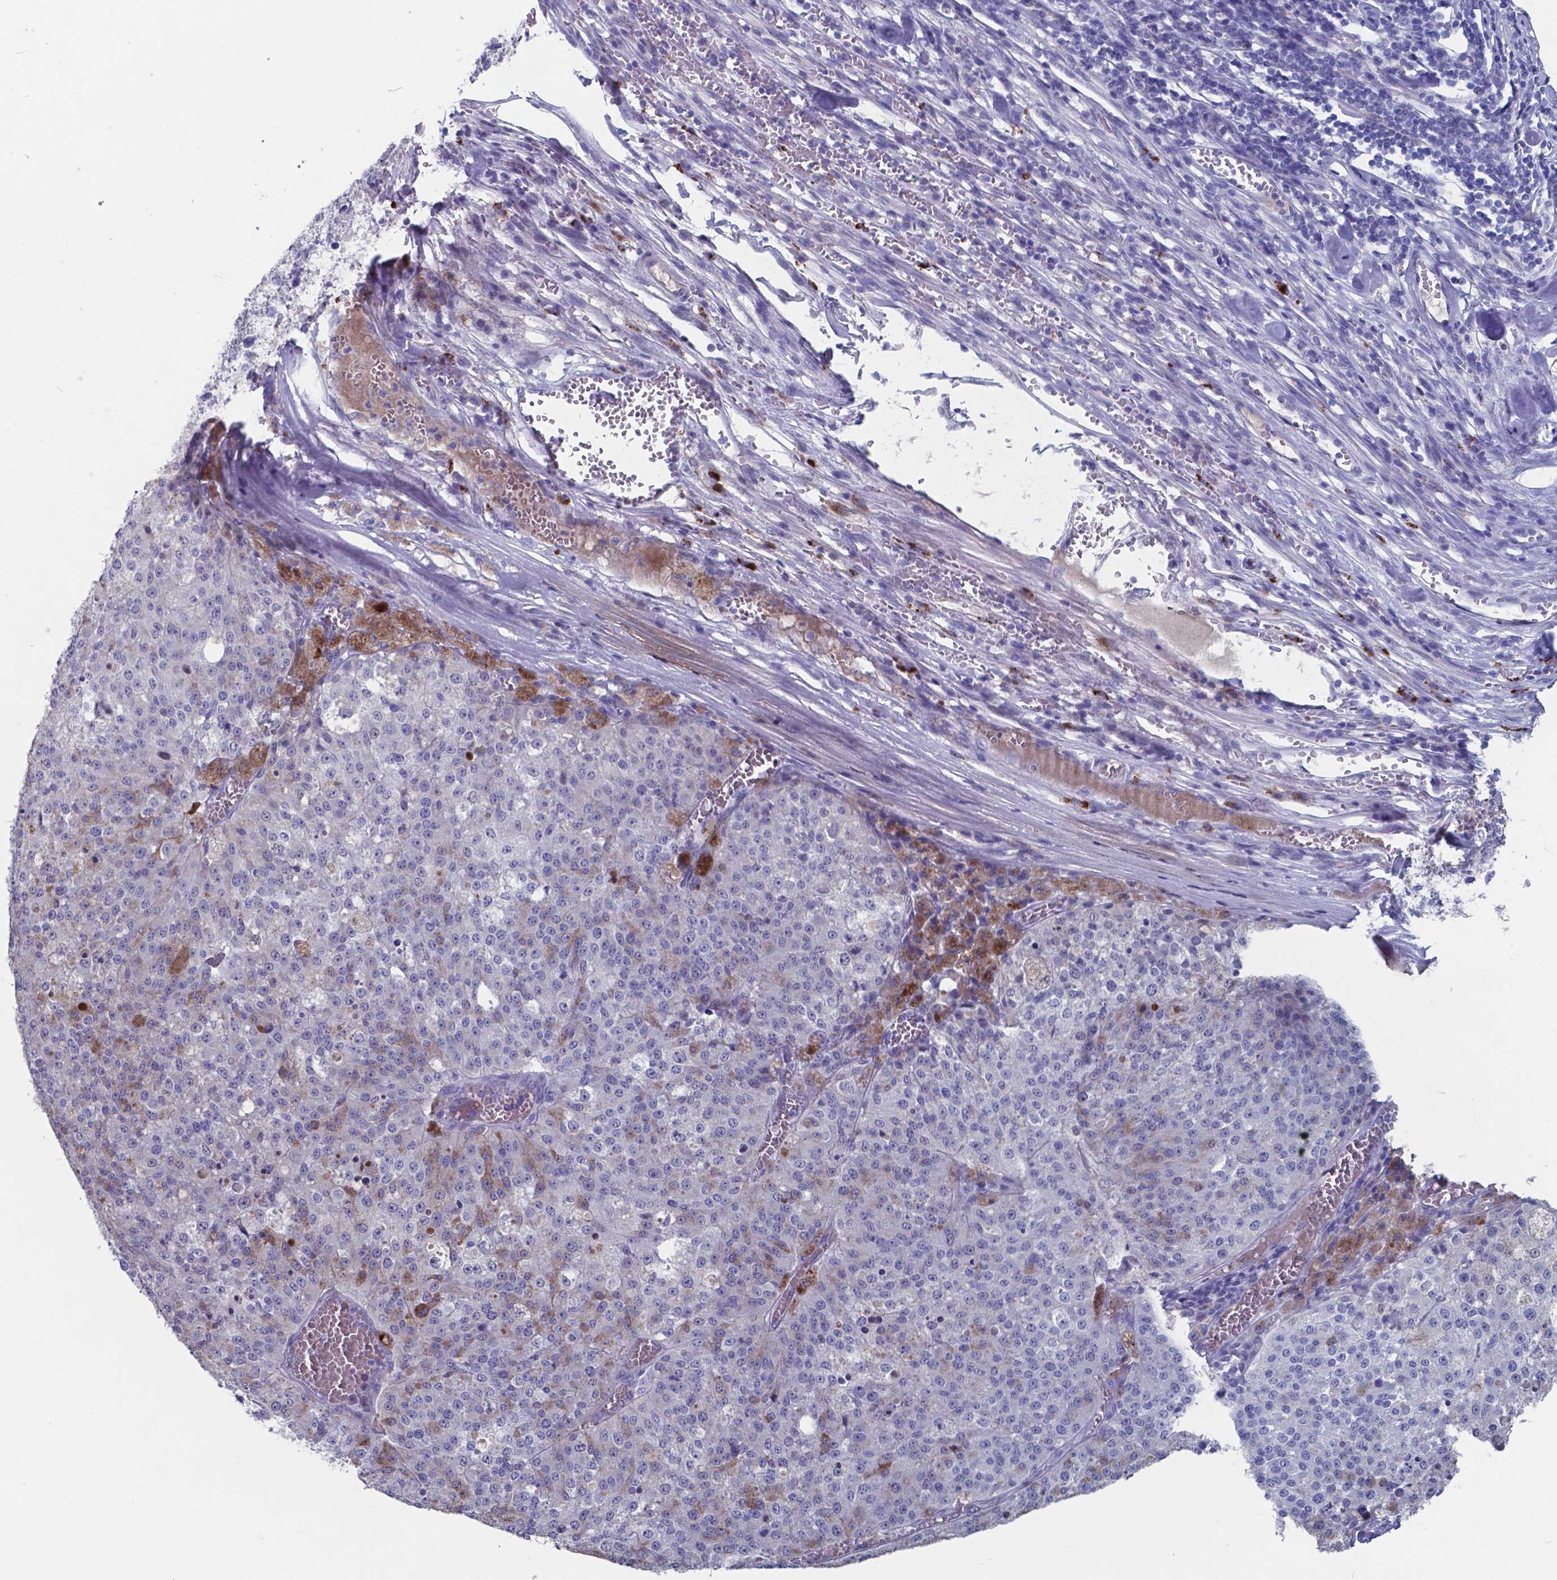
{"staining": {"intensity": "weak", "quantity": "<25%", "location": "cytoplasmic/membranous"}, "tissue": "melanoma", "cell_type": "Tumor cells", "image_type": "cancer", "snomed": [{"axis": "morphology", "description": "Malignant melanoma, Metastatic site"}, {"axis": "topography", "description": "Lymph node"}], "caption": "A high-resolution micrograph shows immunohistochemistry (IHC) staining of malignant melanoma (metastatic site), which demonstrates no significant positivity in tumor cells.", "gene": "TTR", "patient": {"sex": "female", "age": 64}}